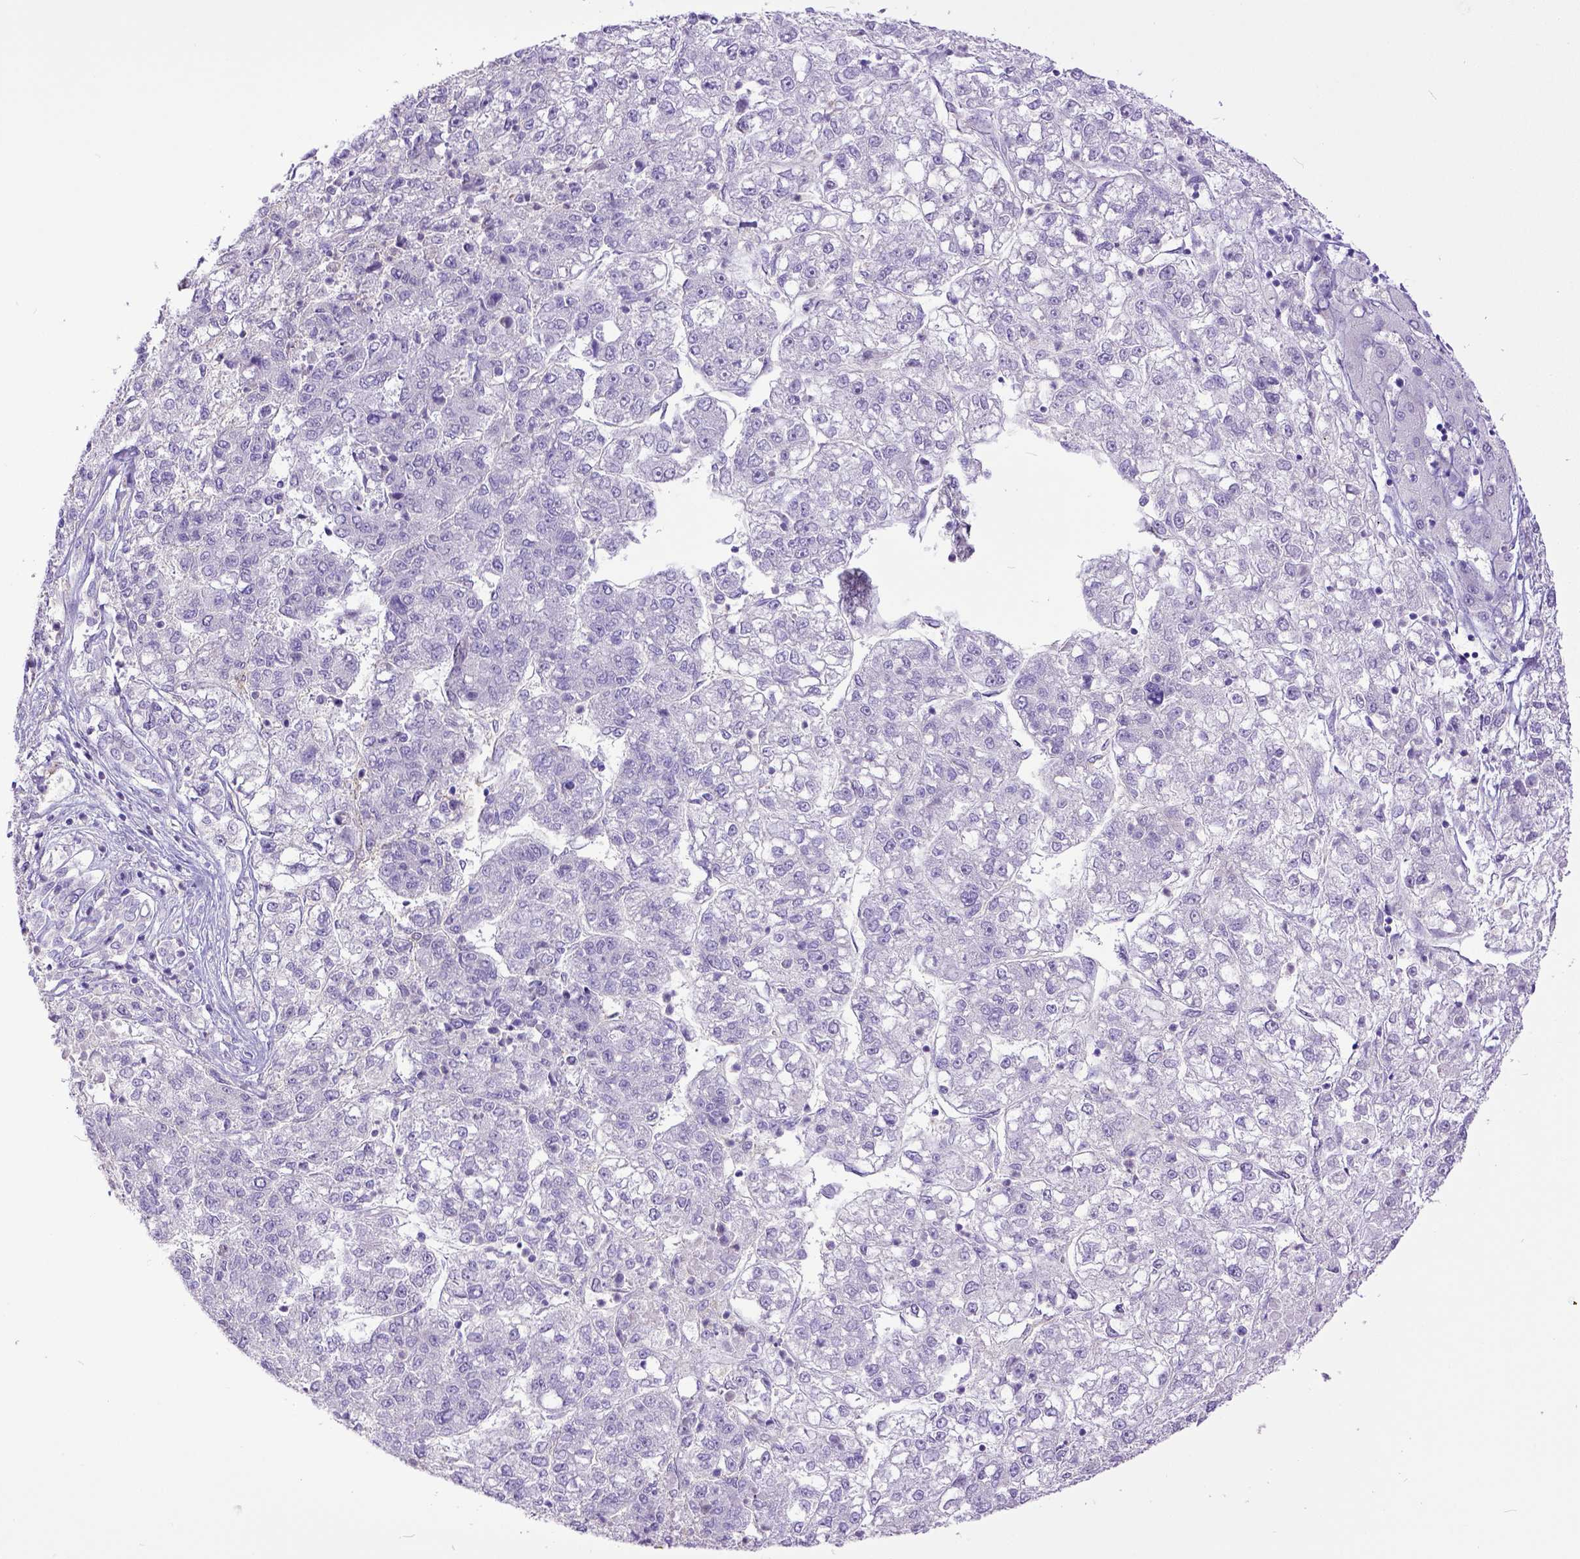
{"staining": {"intensity": "negative", "quantity": "none", "location": "none"}, "tissue": "liver cancer", "cell_type": "Tumor cells", "image_type": "cancer", "snomed": [{"axis": "morphology", "description": "Carcinoma, Hepatocellular, NOS"}, {"axis": "topography", "description": "Liver"}], "caption": "Immunohistochemistry (IHC) photomicrograph of human liver cancer stained for a protein (brown), which exhibits no expression in tumor cells.", "gene": "KIT", "patient": {"sex": "male", "age": 56}}